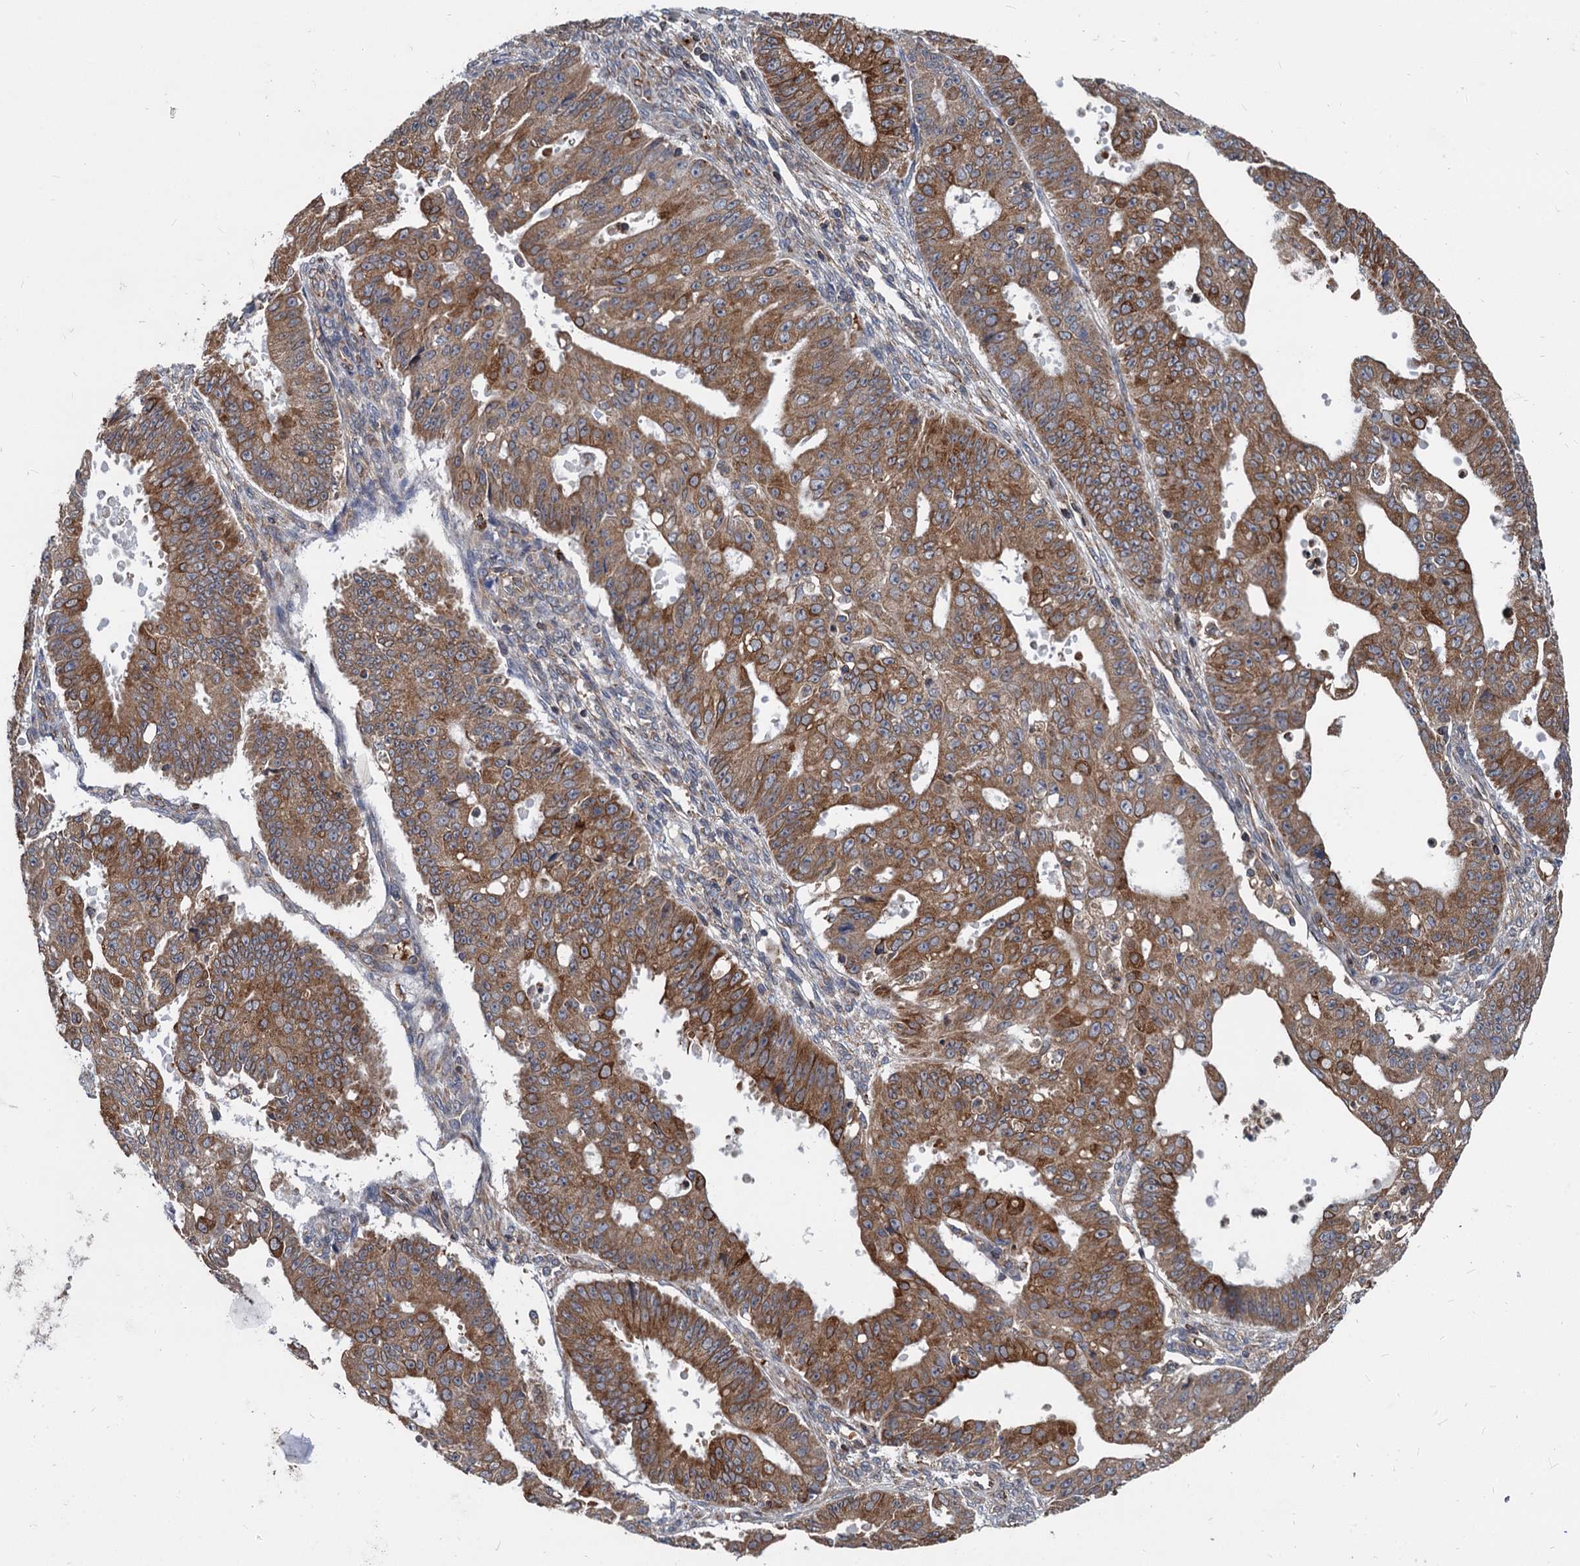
{"staining": {"intensity": "moderate", "quantity": ">75%", "location": "cytoplasmic/membranous"}, "tissue": "ovarian cancer", "cell_type": "Tumor cells", "image_type": "cancer", "snomed": [{"axis": "morphology", "description": "Carcinoma, endometroid"}, {"axis": "topography", "description": "Appendix"}, {"axis": "topography", "description": "Ovary"}], "caption": "Protein expression analysis of endometroid carcinoma (ovarian) exhibits moderate cytoplasmic/membranous expression in approximately >75% of tumor cells. Immunohistochemistry stains the protein of interest in brown and the nuclei are stained blue.", "gene": "STIM1", "patient": {"sex": "female", "age": 42}}